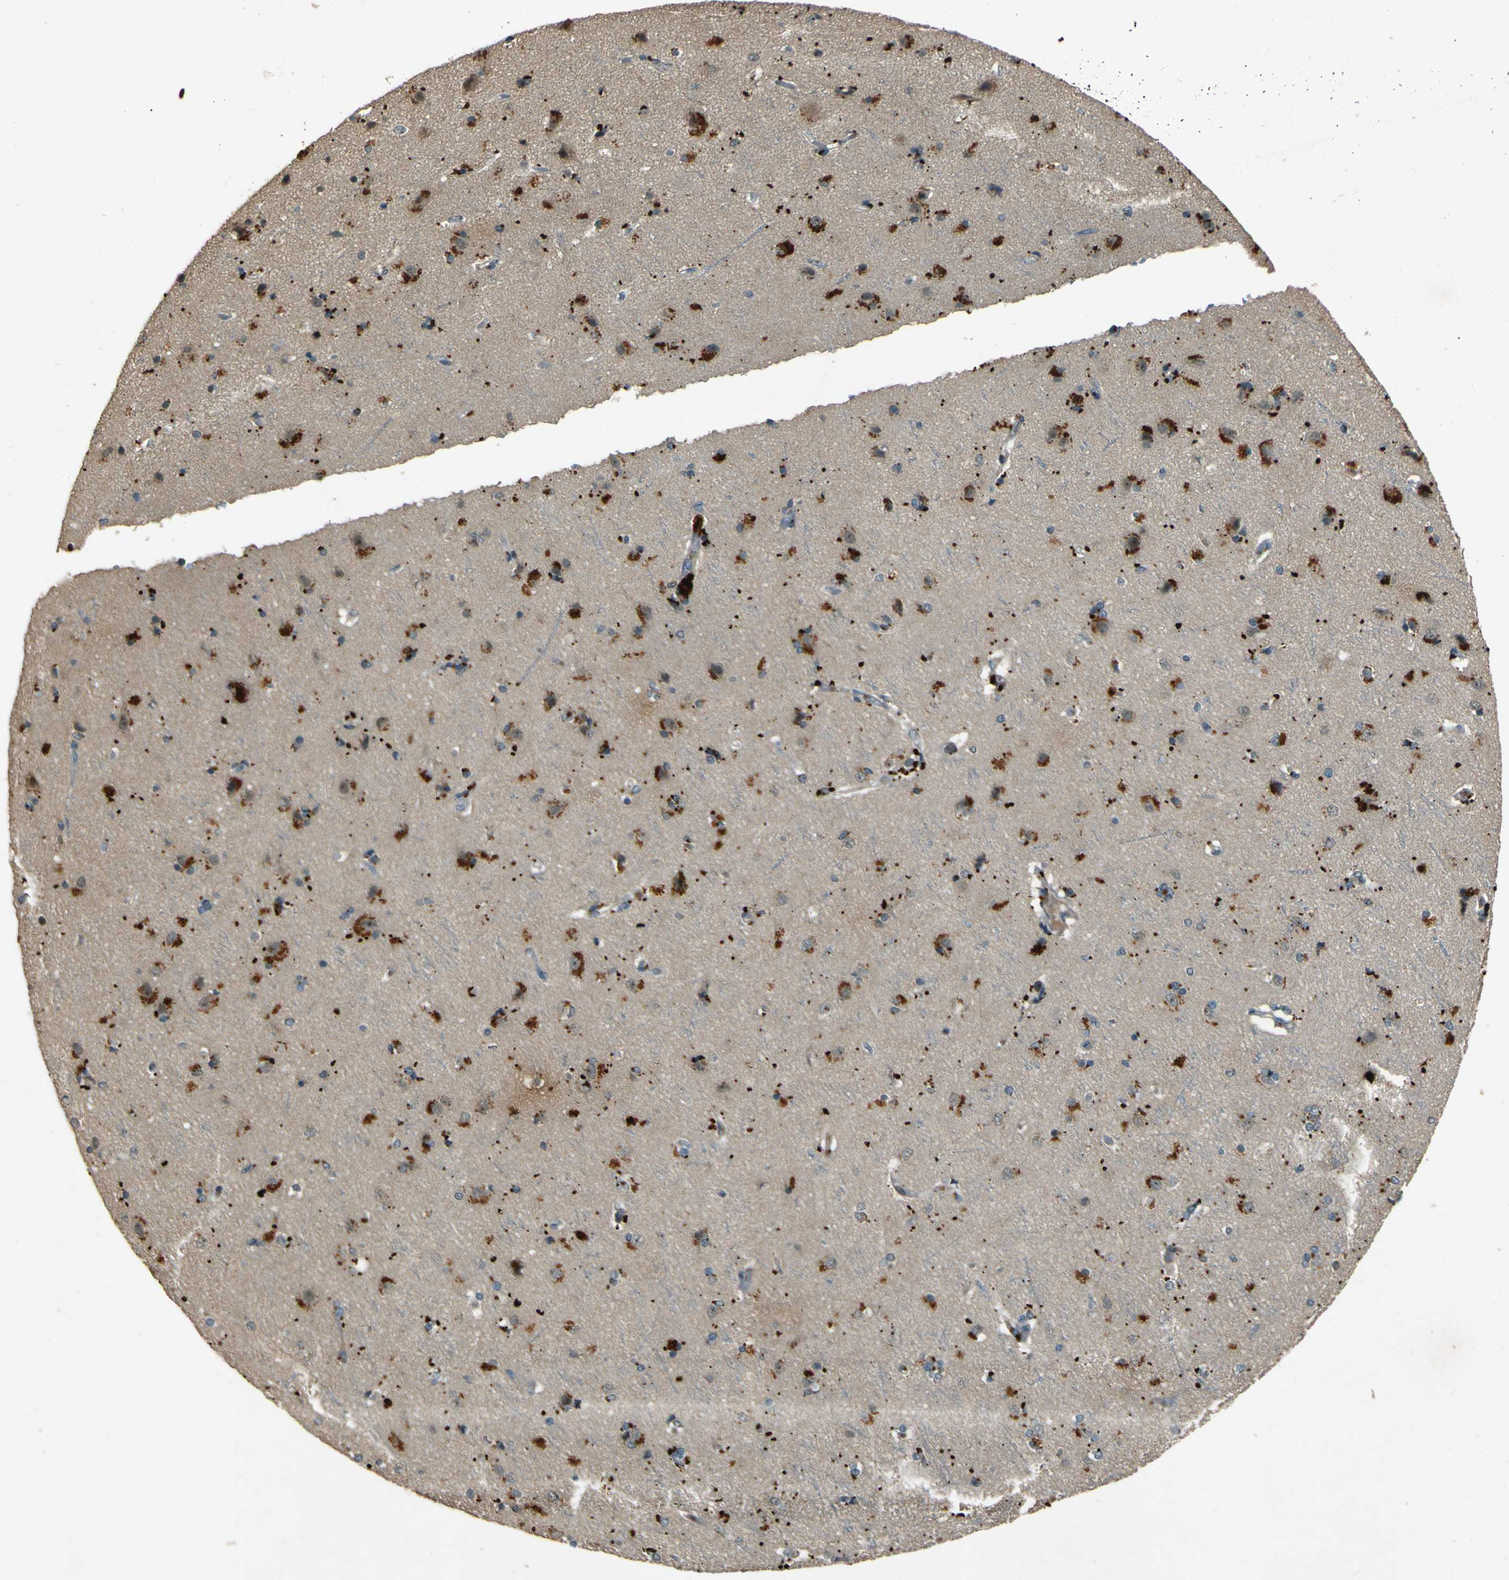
{"staining": {"intensity": "negative", "quantity": "none", "location": "none"}, "tissue": "cerebral cortex", "cell_type": "Endothelial cells", "image_type": "normal", "snomed": [{"axis": "morphology", "description": "Normal tissue, NOS"}, {"axis": "topography", "description": "Cerebral cortex"}], "caption": "IHC of unremarkable cerebral cortex displays no expression in endothelial cells.", "gene": "MPDZ", "patient": {"sex": "female", "age": 54}}